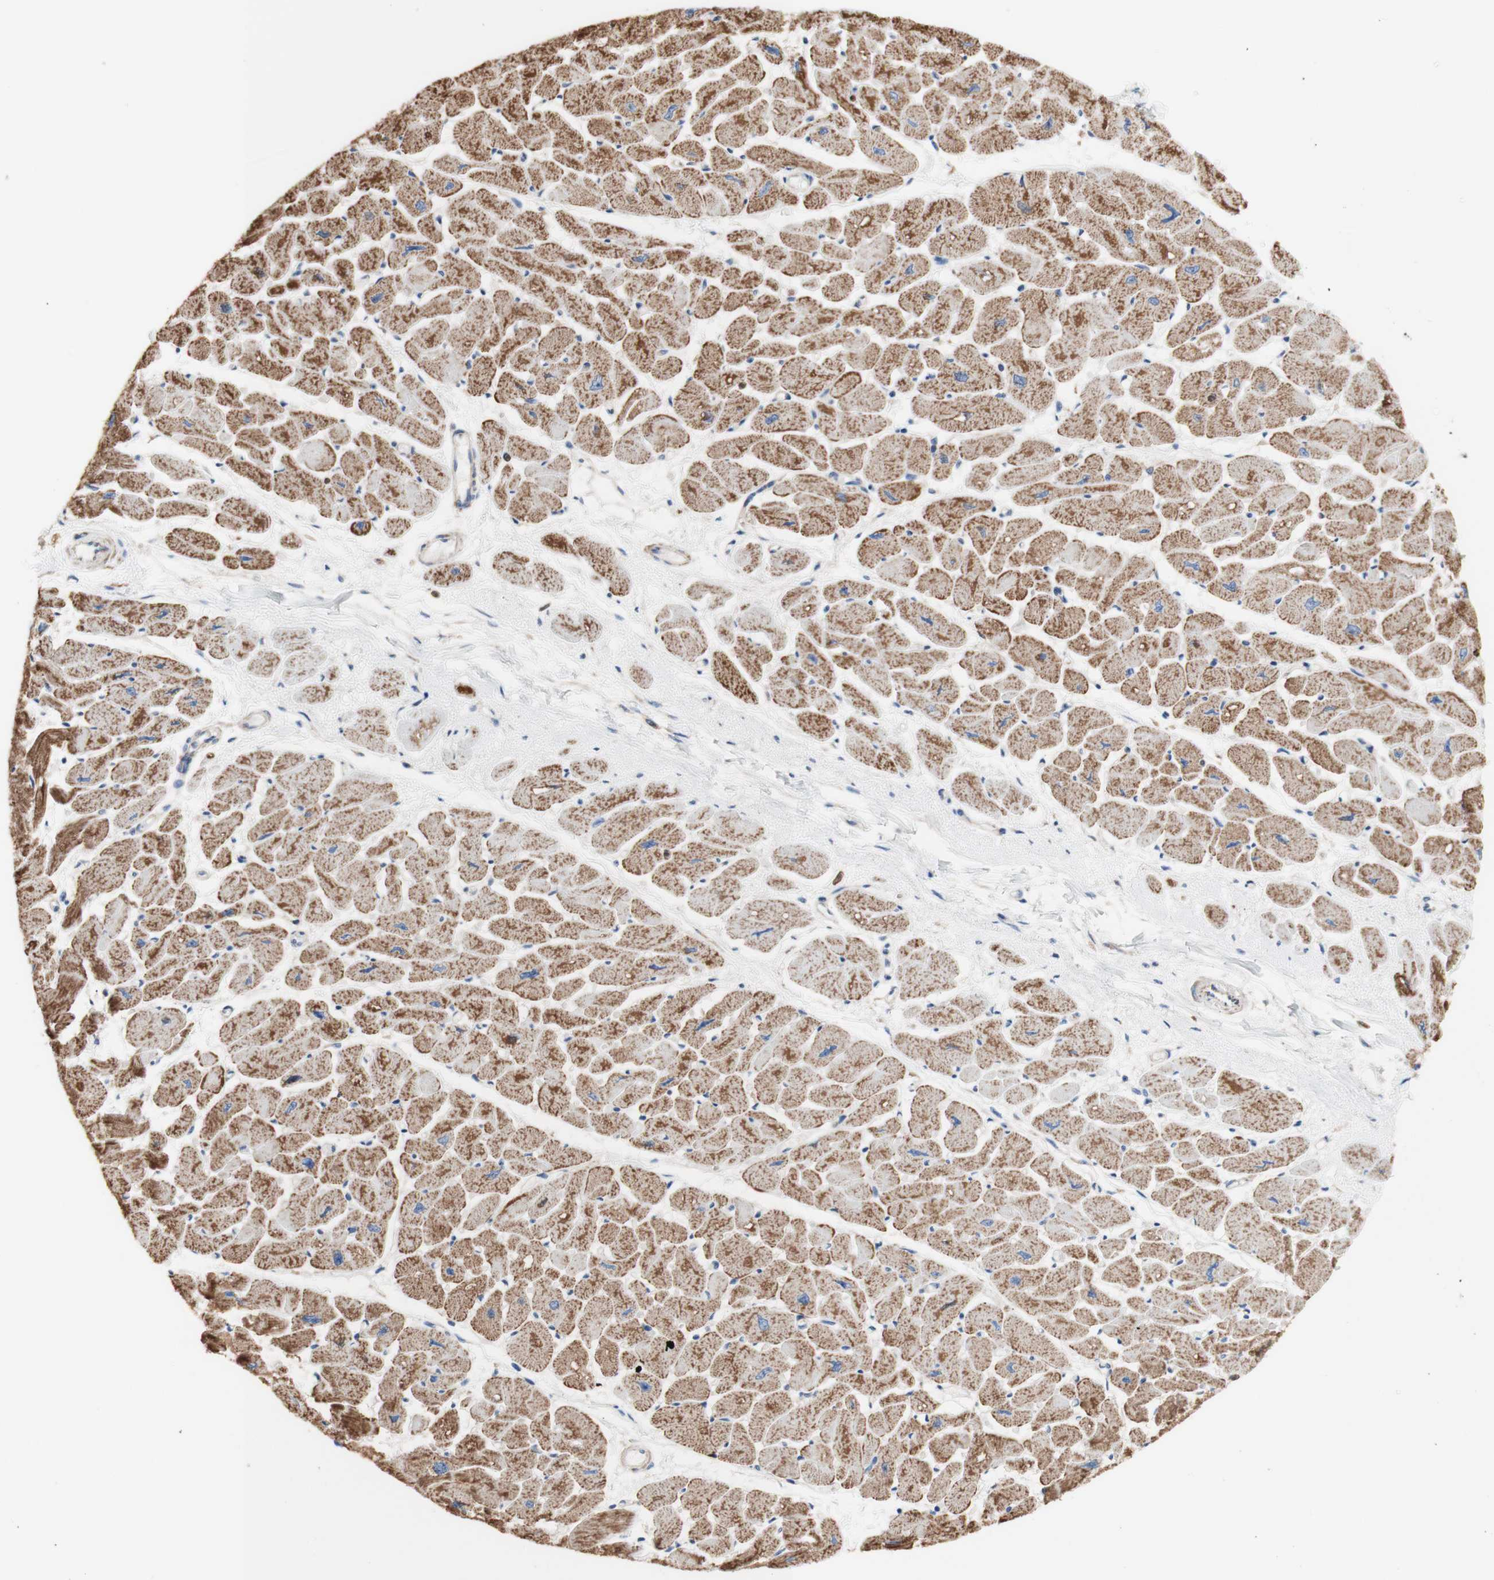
{"staining": {"intensity": "moderate", "quantity": ">75%", "location": "cytoplasmic/membranous"}, "tissue": "heart muscle", "cell_type": "Cardiomyocytes", "image_type": "normal", "snomed": [{"axis": "morphology", "description": "Normal tissue, NOS"}, {"axis": "topography", "description": "Heart"}], "caption": "High-power microscopy captured an immunohistochemistry image of benign heart muscle, revealing moderate cytoplasmic/membranous positivity in about >75% of cardiomyocytes.", "gene": "FMR1", "patient": {"sex": "female", "age": 54}}